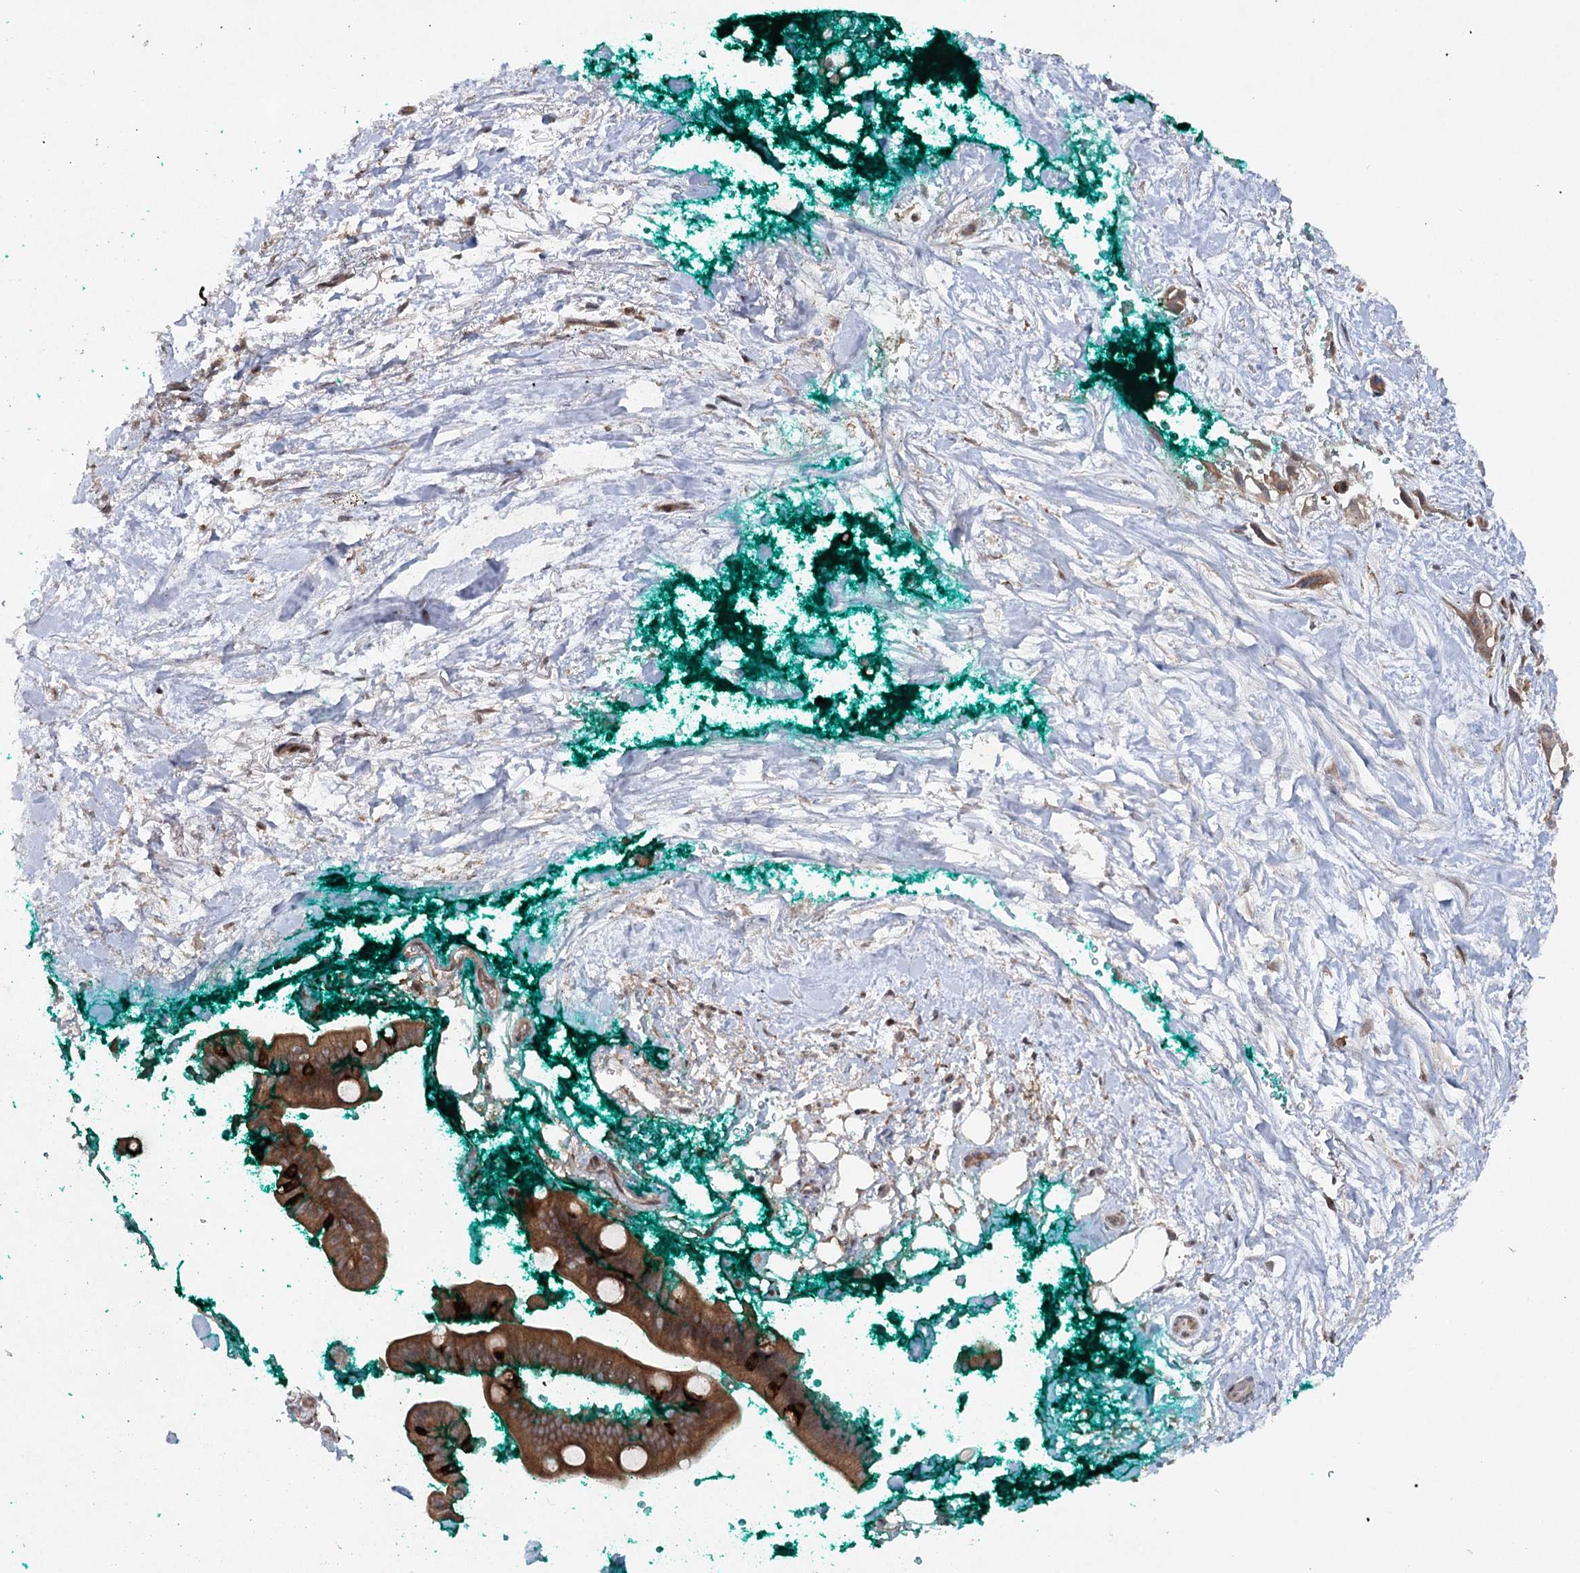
{"staining": {"intensity": "moderate", "quantity": ">75%", "location": "cytoplasmic/membranous"}, "tissue": "pancreatic cancer", "cell_type": "Tumor cells", "image_type": "cancer", "snomed": [{"axis": "morphology", "description": "Adenocarcinoma, NOS"}, {"axis": "topography", "description": "Pancreas"}], "caption": "Immunohistochemical staining of adenocarcinoma (pancreatic) exhibits moderate cytoplasmic/membranous protein expression in approximately >75% of tumor cells.", "gene": "MAP3K13", "patient": {"sex": "female", "age": 72}}